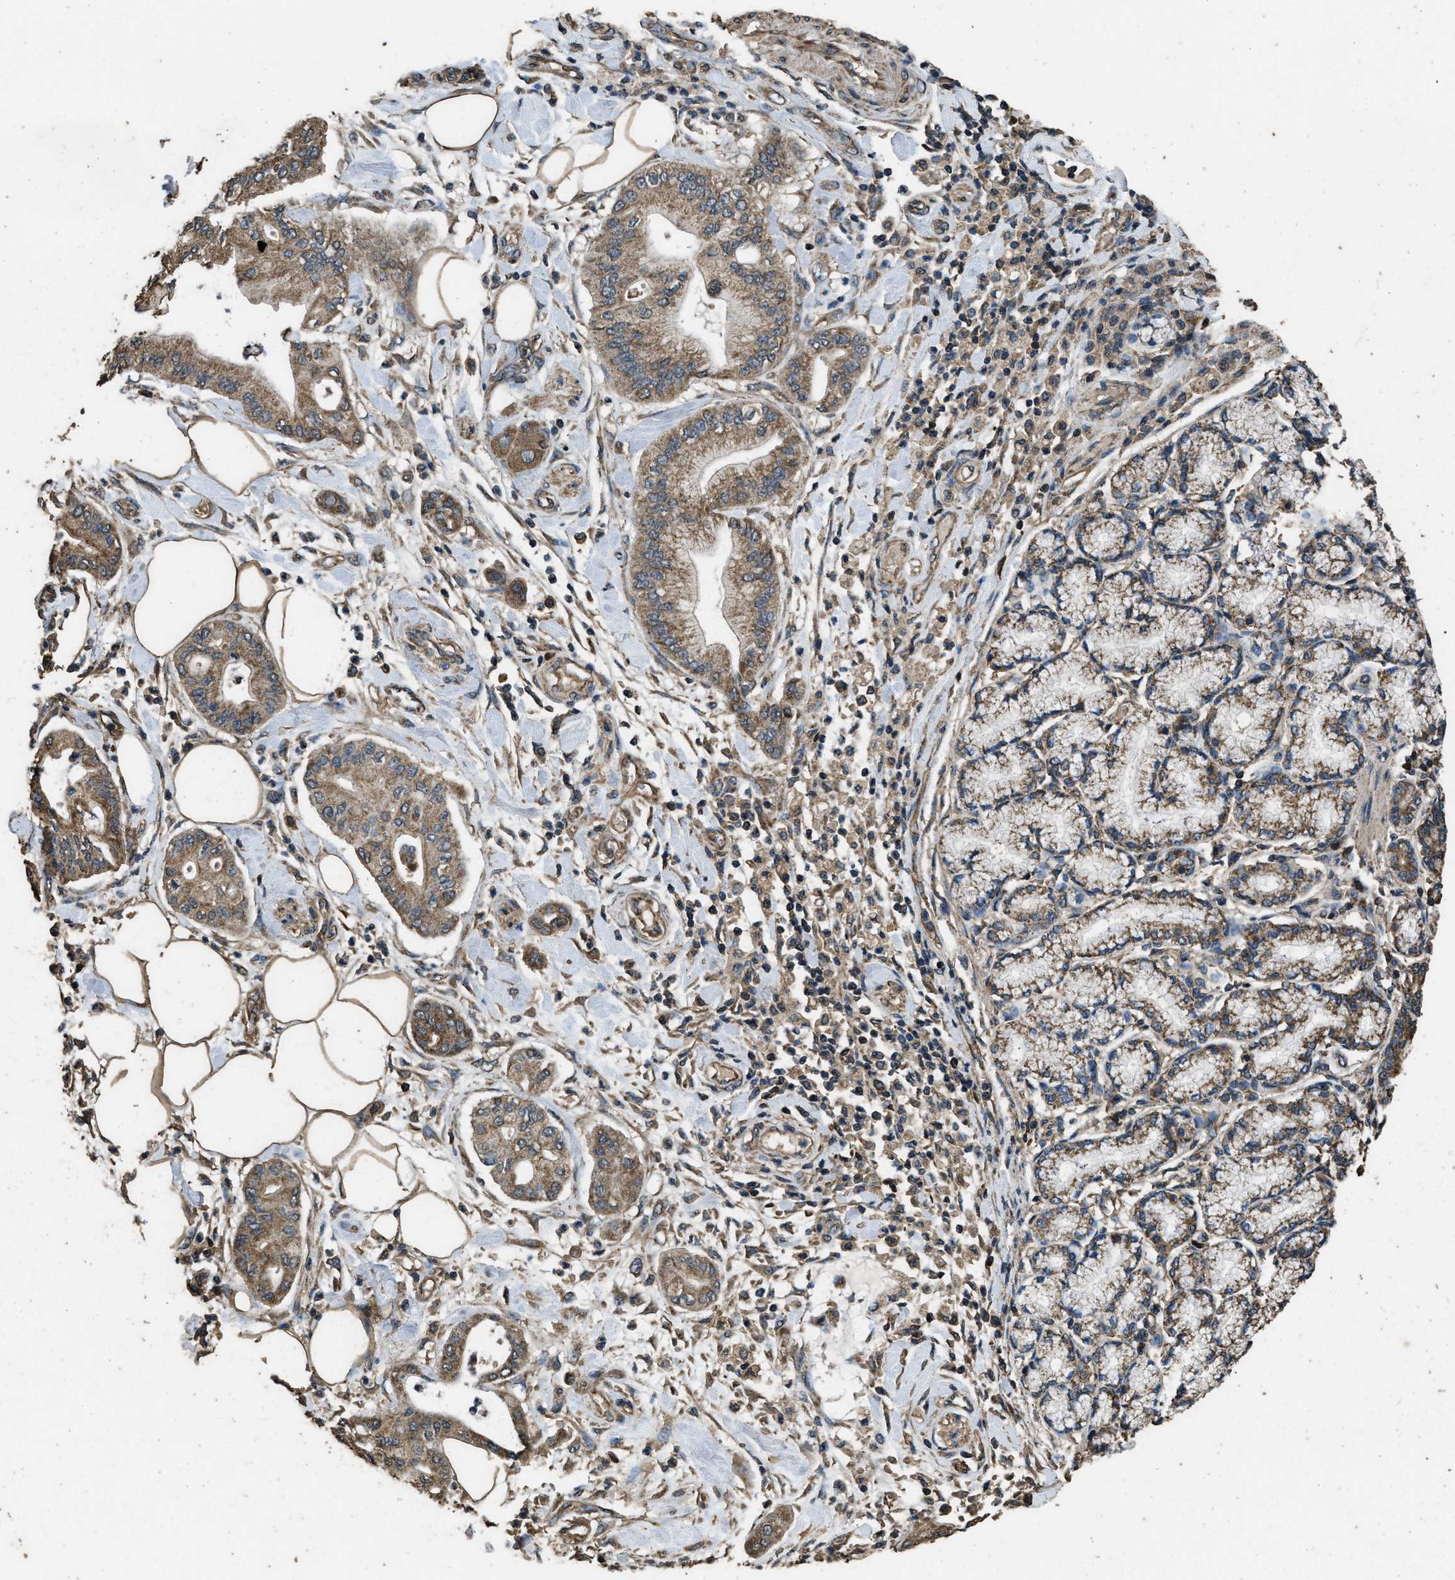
{"staining": {"intensity": "moderate", "quantity": ">75%", "location": "cytoplasmic/membranous"}, "tissue": "pancreatic cancer", "cell_type": "Tumor cells", "image_type": "cancer", "snomed": [{"axis": "morphology", "description": "Adenocarcinoma, NOS"}, {"axis": "morphology", "description": "Adenocarcinoma, metastatic, NOS"}, {"axis": "topography", "description": "Lymph node"}, {"axis": "topography", "description": "Pancreas"}, {"axis": "topography", "description": "Duodenum"}], "caption": "Human pancreatic cancer (adenocarcinoma) stained with a brown dye shows moderate cytoplasmic/membranous positive expression in about >75% of tumor cells.", "gene": "CYRIA", "patient": {"sex": "female", "age": 64}}